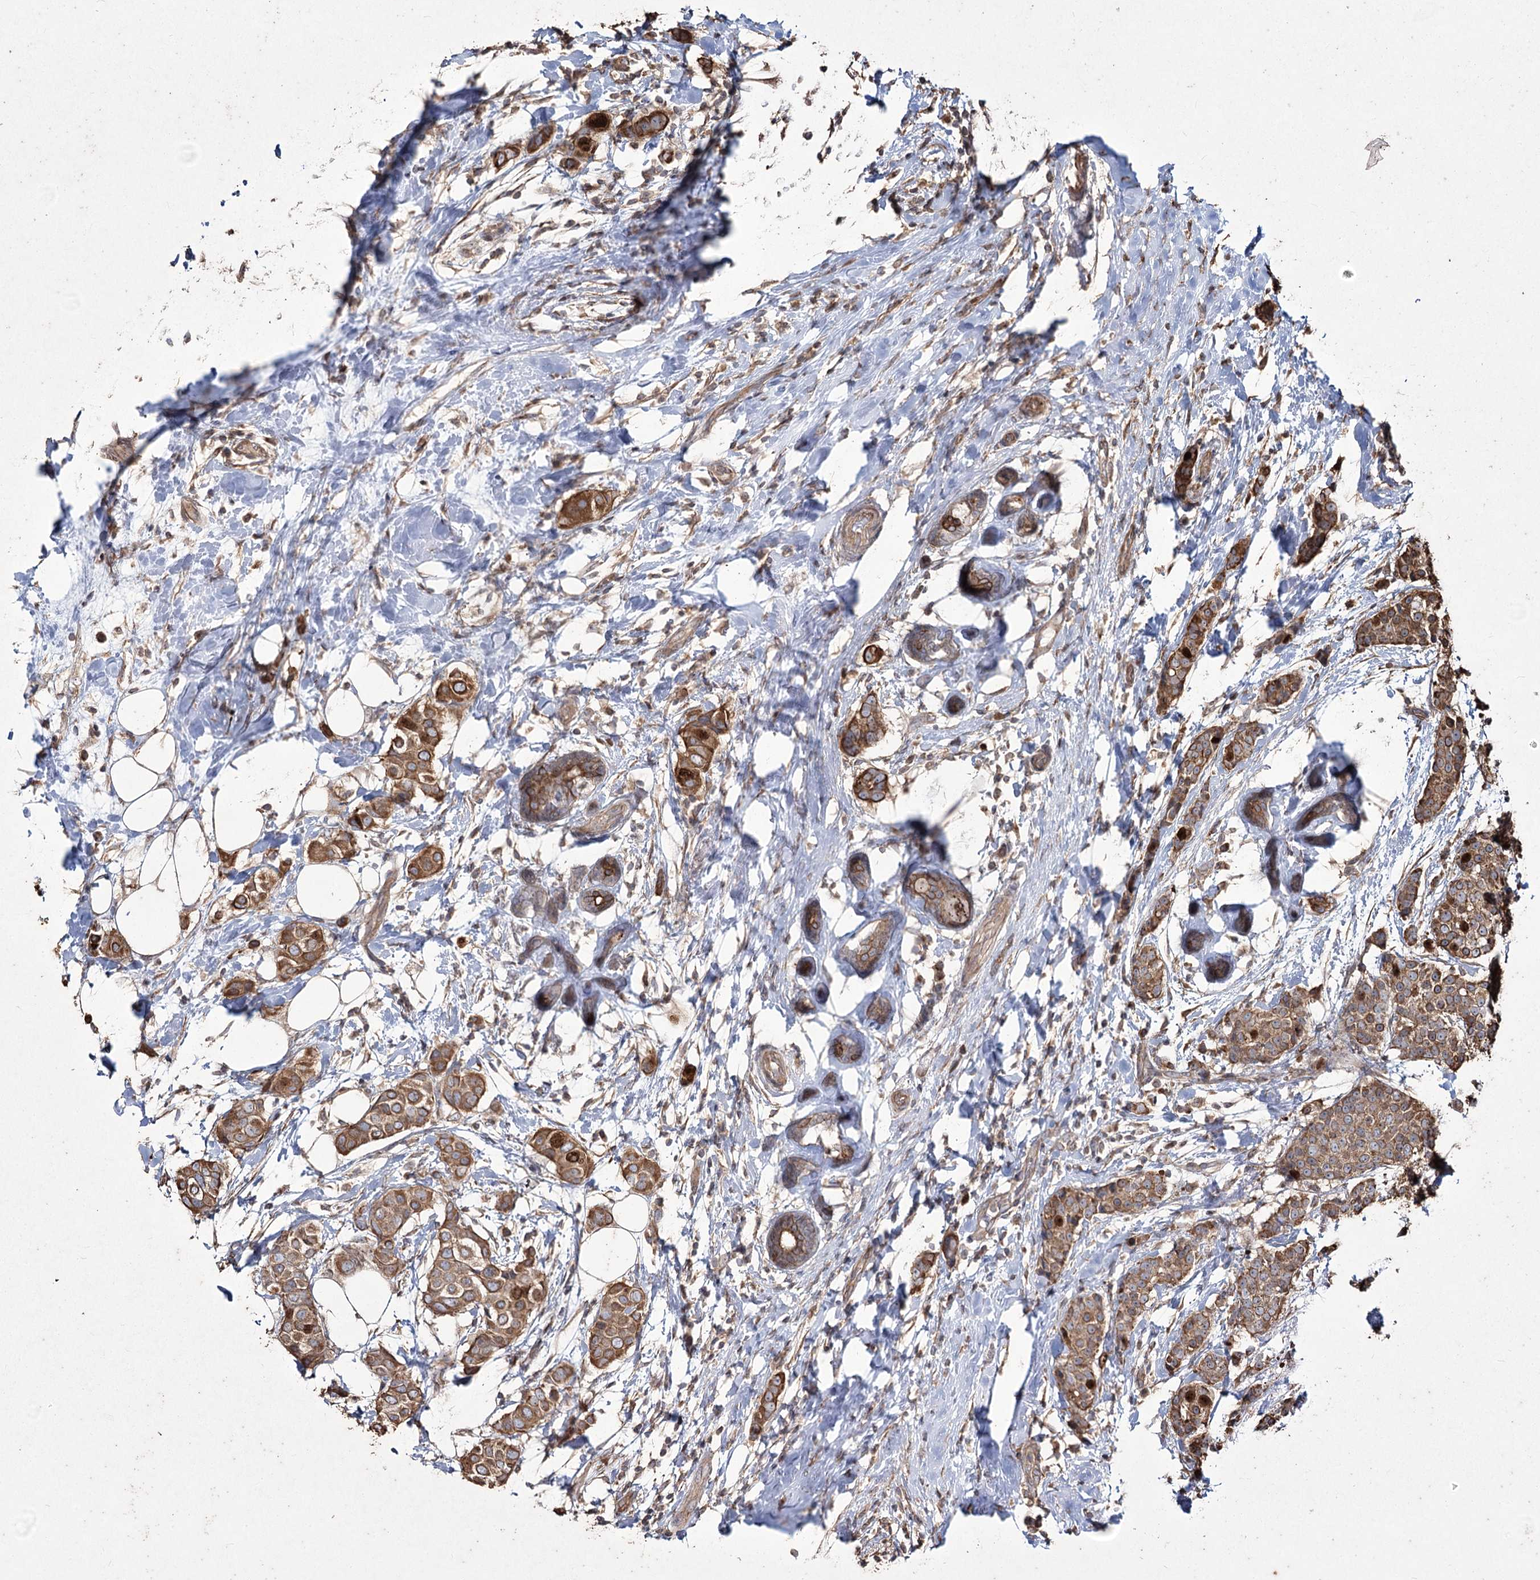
{"staining": {"intensity": "moderate", "quantity": ">75%", "location": "cytoplasmic/membranous"}, "tissue": "breast cancer", "cell_type": "Tumor cells", "image_type": "cancer", "snomed": [{"axis": "morphology", "description": "Lobular carcinoma"}, {"axis": "topography", "description": "Breast"}], "caption": "Immunohistochemical staining of human lobular carcinoma (breast) exhibits medium levels of moderate cytoplasmic/membranous expression in about >75% of tumor cells.", "gene": "PRC1", "patient": {"sex": "female", "age": 51}}